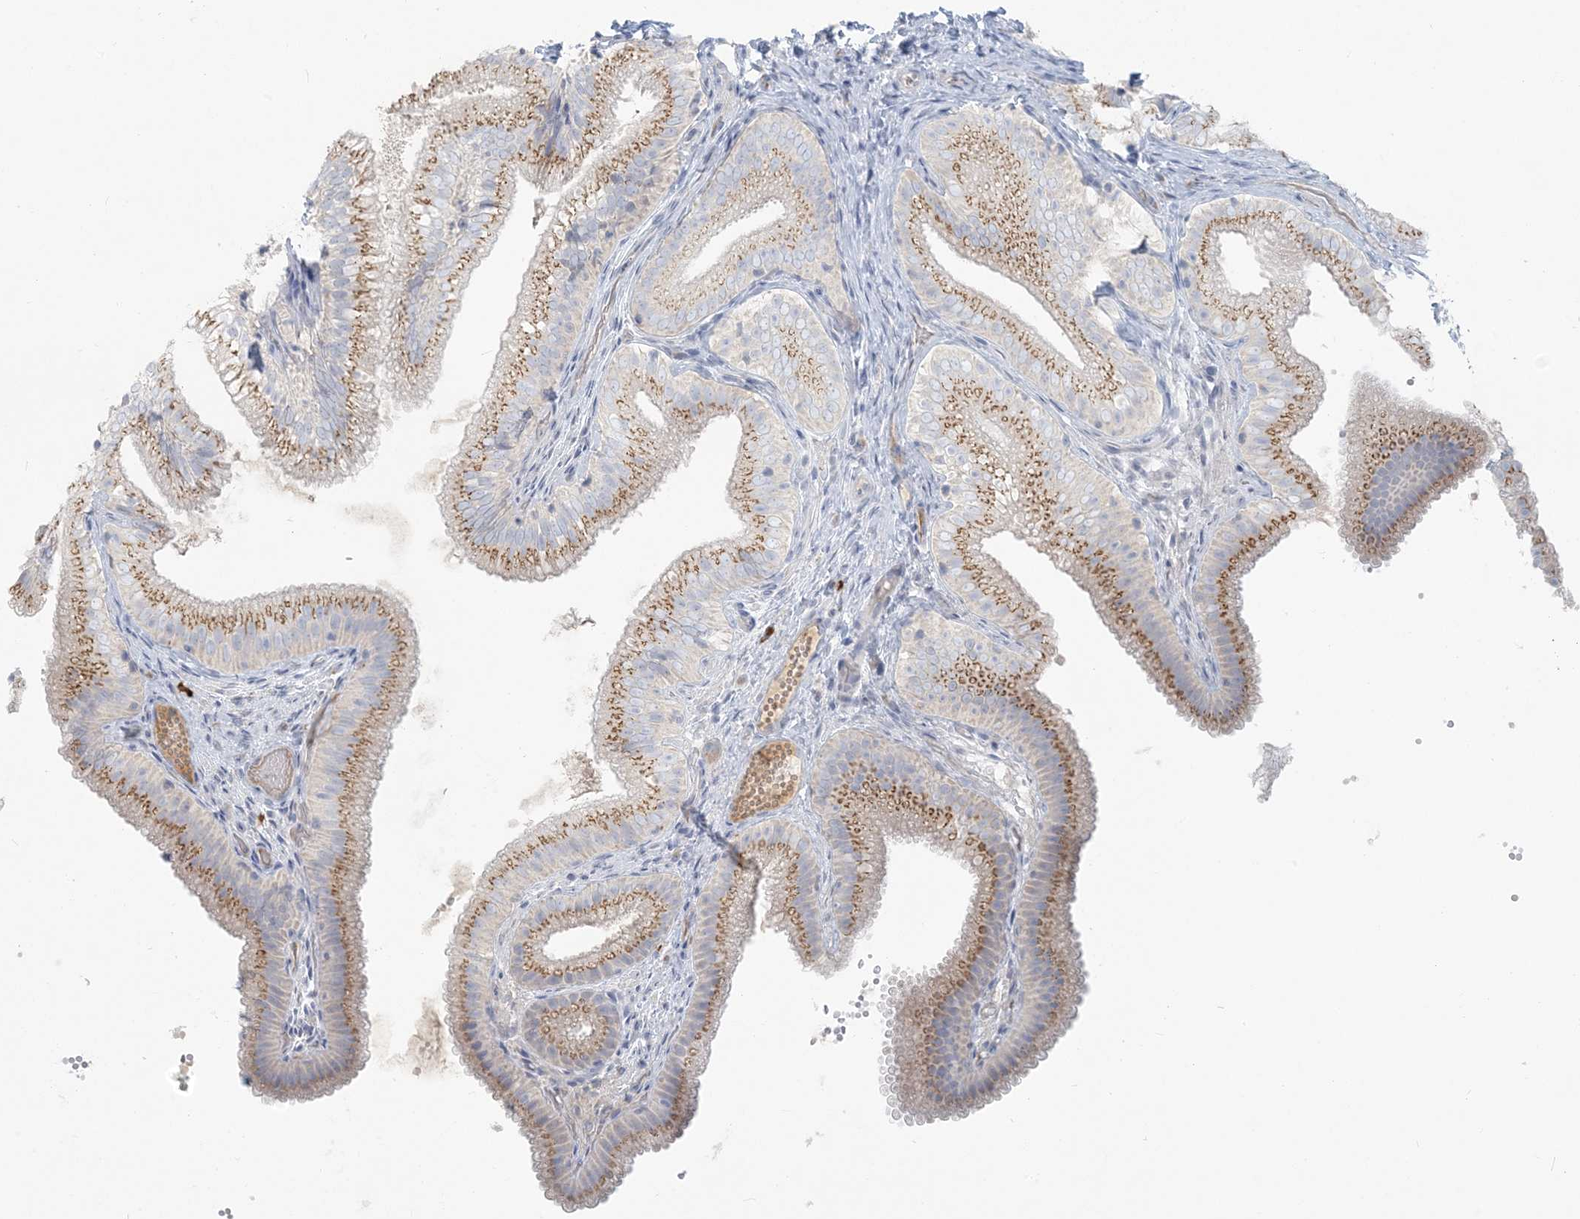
{"staining": {"intensity": "moderate", "quantity": ">75%", "location": "cytoplasmic/membranous"}, "tissue": "gallbladder", "cell_type": "Glandular cells", "image_type": "normal", "snomed": [{"axis": "morphology", "description": "Normal tissue, NOS"}, {"axis": "topography", "description": "Gallbladder"}], "caption": "Immunohistochemistry of normal human gallbladder displays medium levels of moderate cytoplasmic/membranous staining in approximately >75% of glandular cells. (brown staining indicates protein expression, while blue staining denotes nuclei).", "gene": "SCML1", "patient": {"sex": "female", "age": 30}}